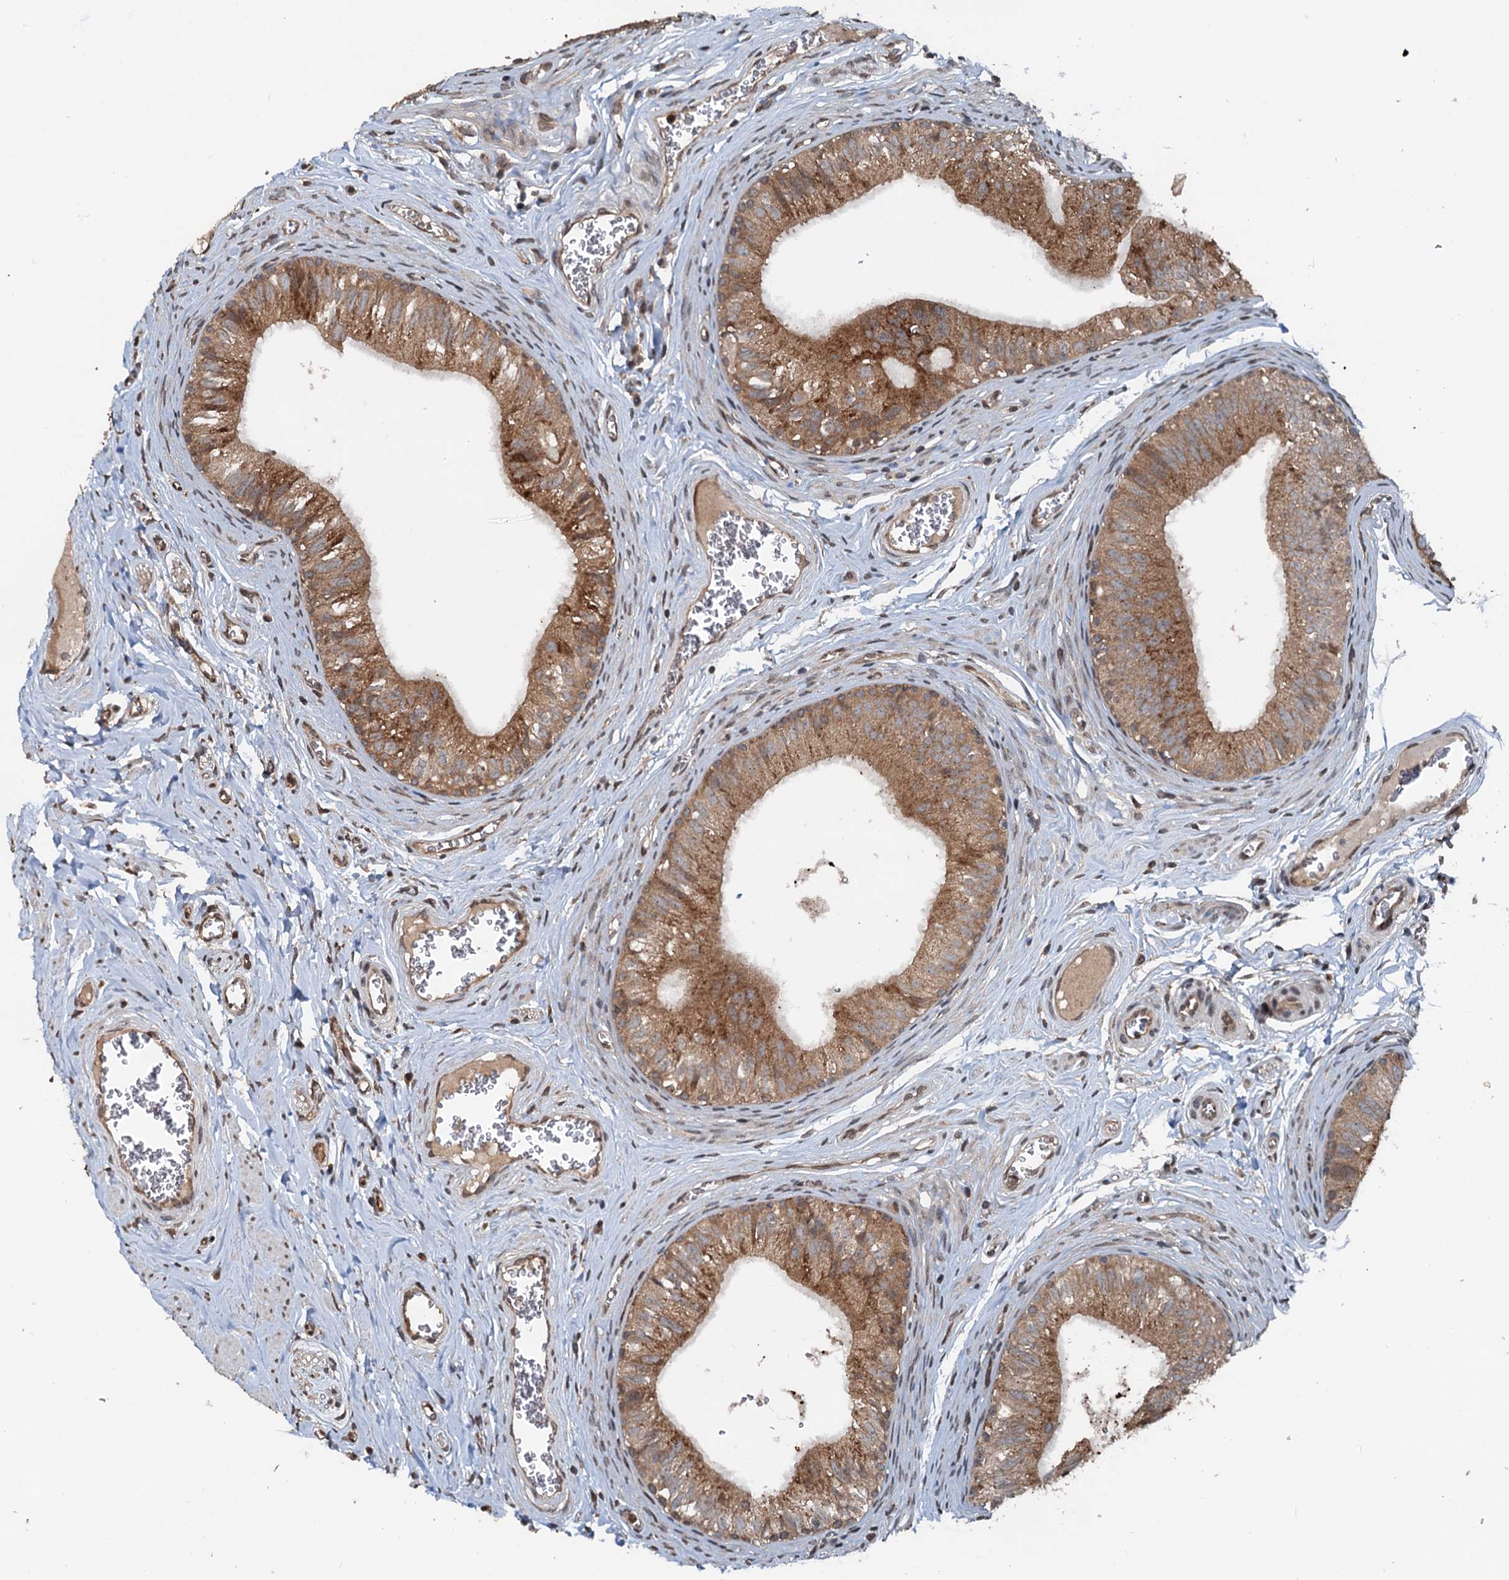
{"staining": {"intensity": "moderate", "quantity": ">75%", "location": "cytoplasmic/membranous"}, "tissue": "epididymis", "cell_type": "Glandular cells", "image_type": "normal", "snomed": [{"axis": "morphology", "description": "Normal tissue, NOS"}, {"axis": "topography", "description": "Epididymis"}], "caption": "Protein expression analysis of benign human epididymis reveals moderate cytoplasmic/membranous positivity in about >75% of glandular cells. (brown staining indicates protein expression, while blue staining denotes nuclei).", "gene": "N4BP2L2", "patient": {"sex": "male", "age": 42}}